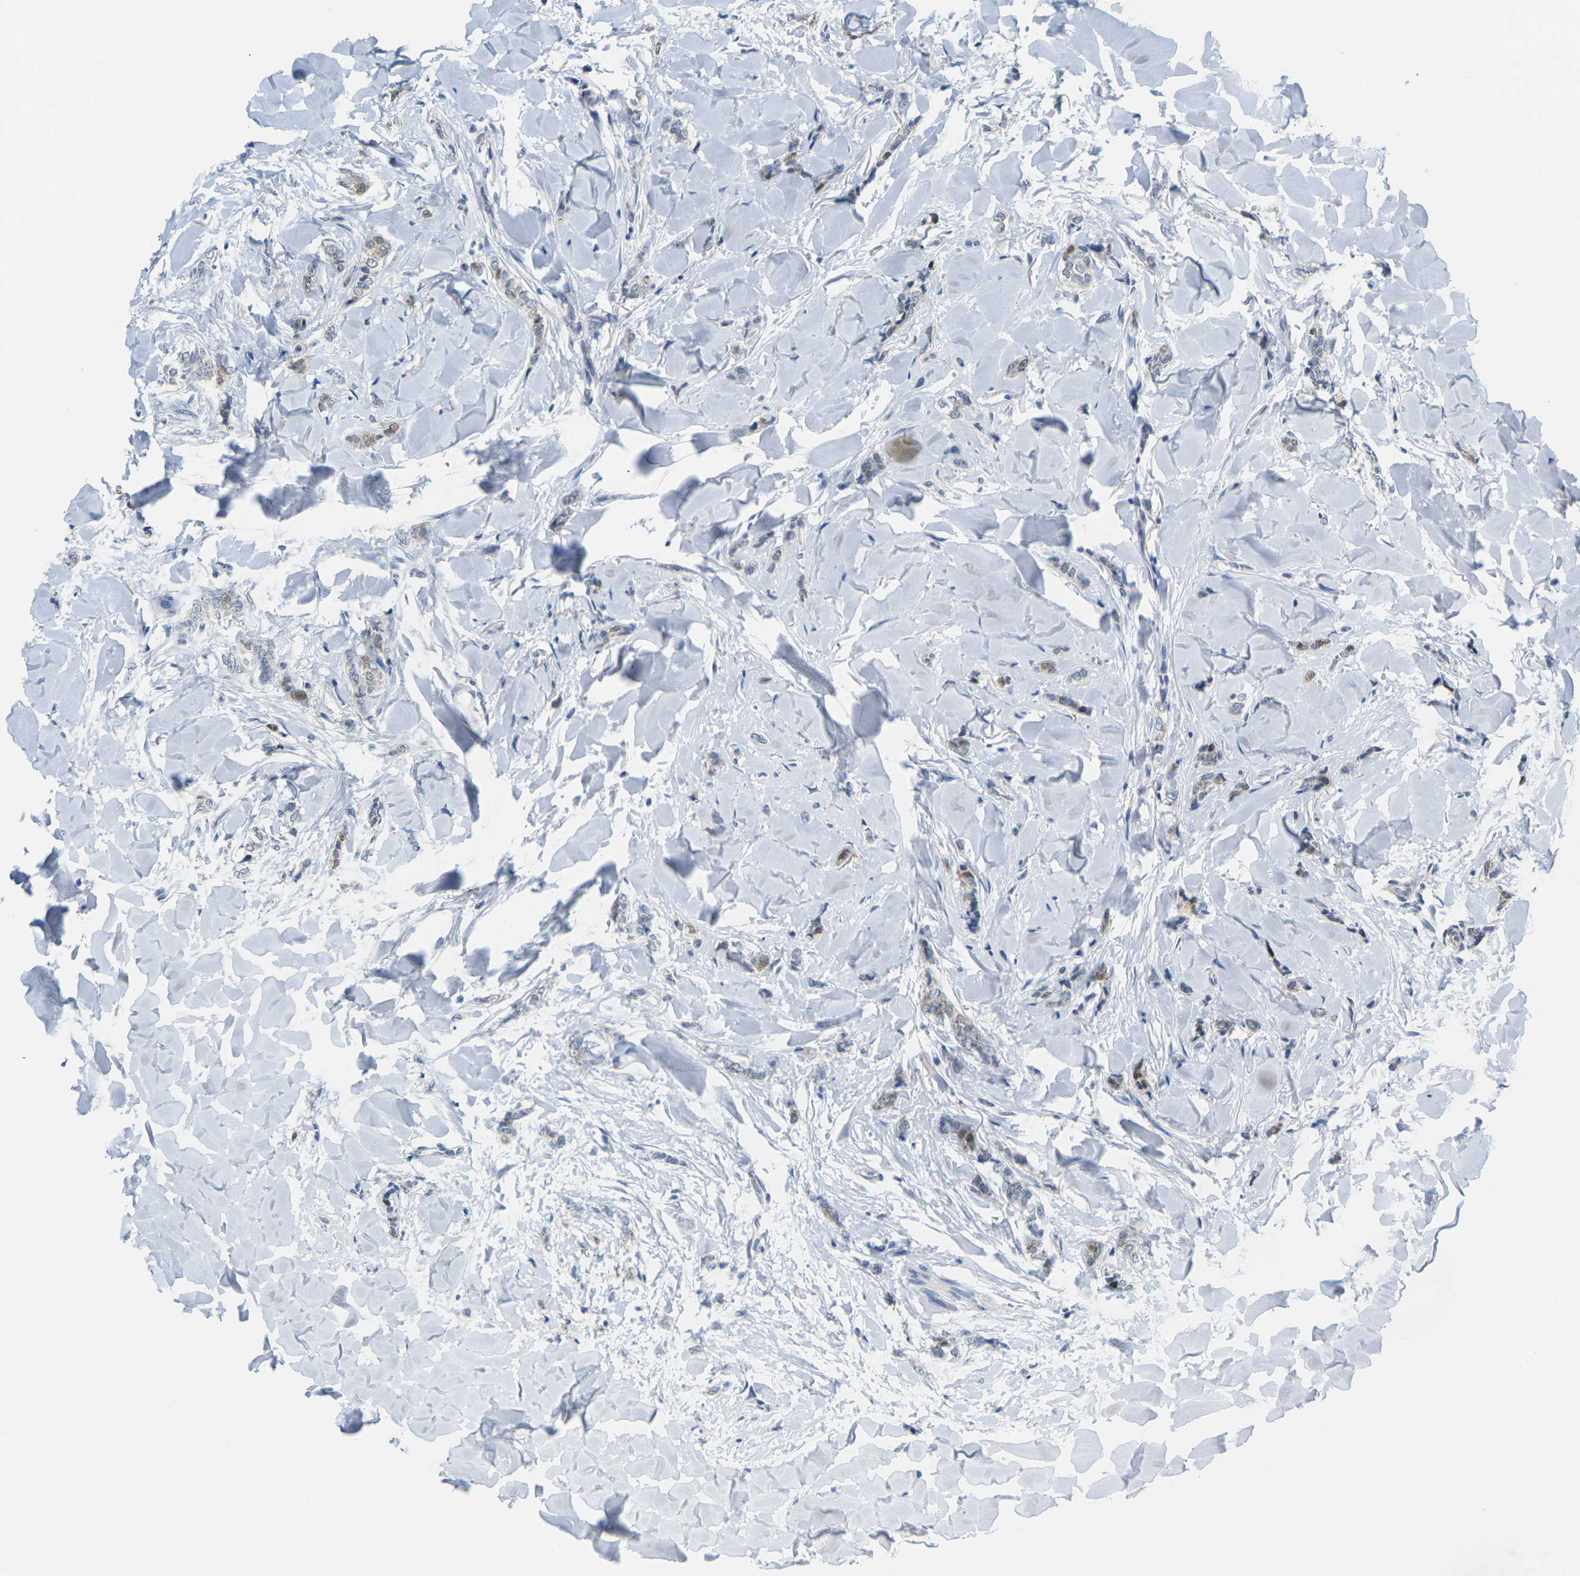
{"staining": {"intensity": "moderate", "quantity": "<25%", "location": "nuclear"}, "tissue": "breast cancer", "cell_type": "Tumor cells", "image_type": "cancer", "snomed": [{"axis": "morphology", "description": "Lobular carcinoma"}, {"axis": "topography", "description": "Skin"}, {"axis": "topography", "description": "Breast"}], "caption": "Brown immunohistochemical staining in human lobular carcinoma (breast) reveals moderate nuclear staining in about <25% of tumor cells. (DAB (3,3'-diaminobenzidine) = brown stain, brightfield microscopy at high magnification).", "gene": "CDK2", "patient": {"sex": "female", "age": 46}}